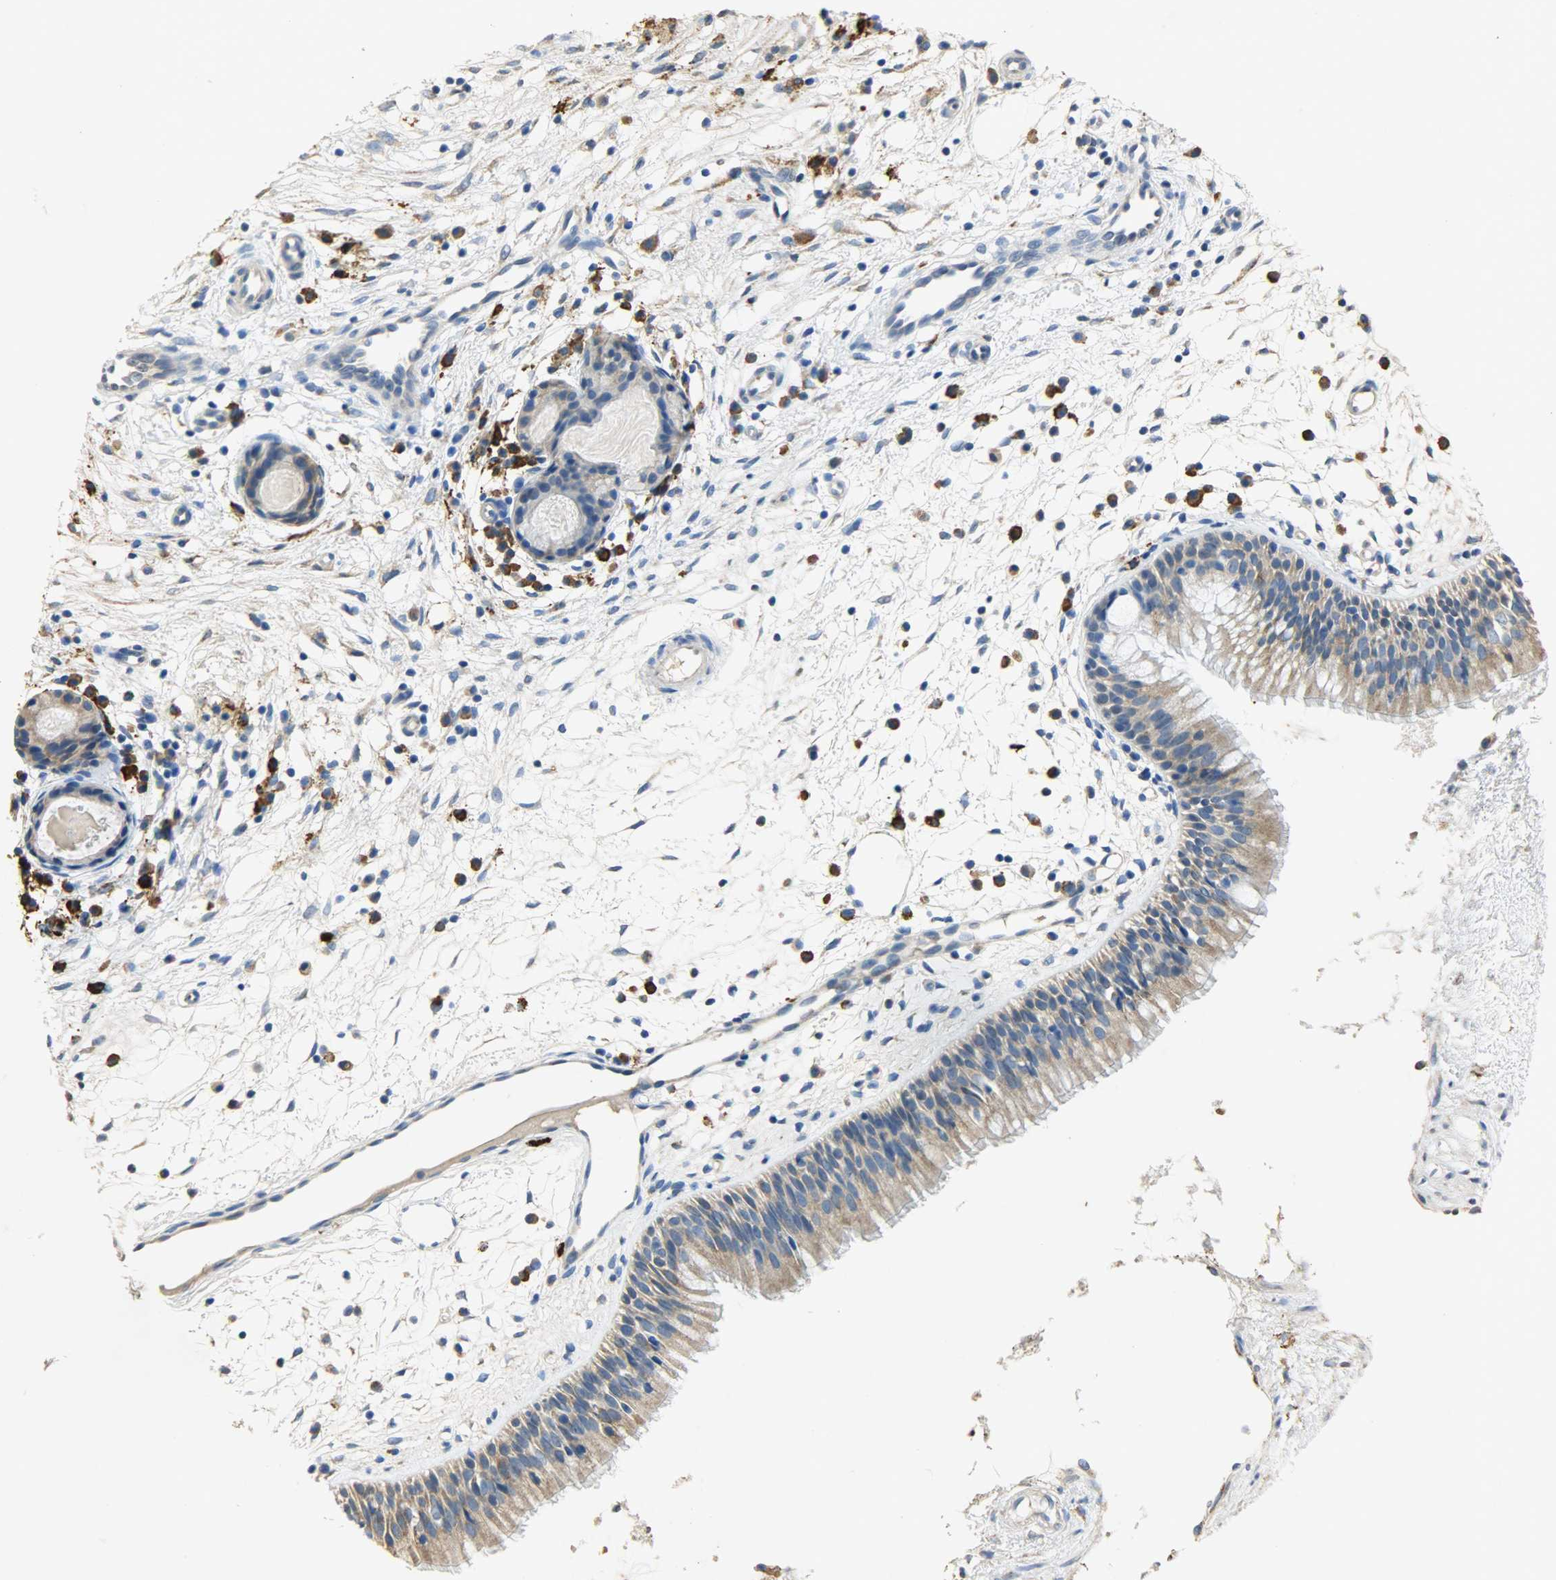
{"staining": {"intensity": "moderate", "quantity": ">75%", "location": "cytoplasmic/membranous"}, "tissue": "nasopharynx", "cell_type": "Respiratory epithelial cells", "image_type": "normal", "snomed": [{"axis": "morphology", "description": "Normal tissue, NOS"}, {"axis": "topography", "description": "Nasopharynx"}], "caption": "Immunohistochemical staining of unremarkable nasopharynx exhibits moderate cytoplasmic/membranous protein positivity in about >75% of respiratory epithelial cells. (DAB IHC, brown staining for protein, blue staining for nuclei).", "gene": "HSPA5", "patient": {"sex": "male", "age": 21}}